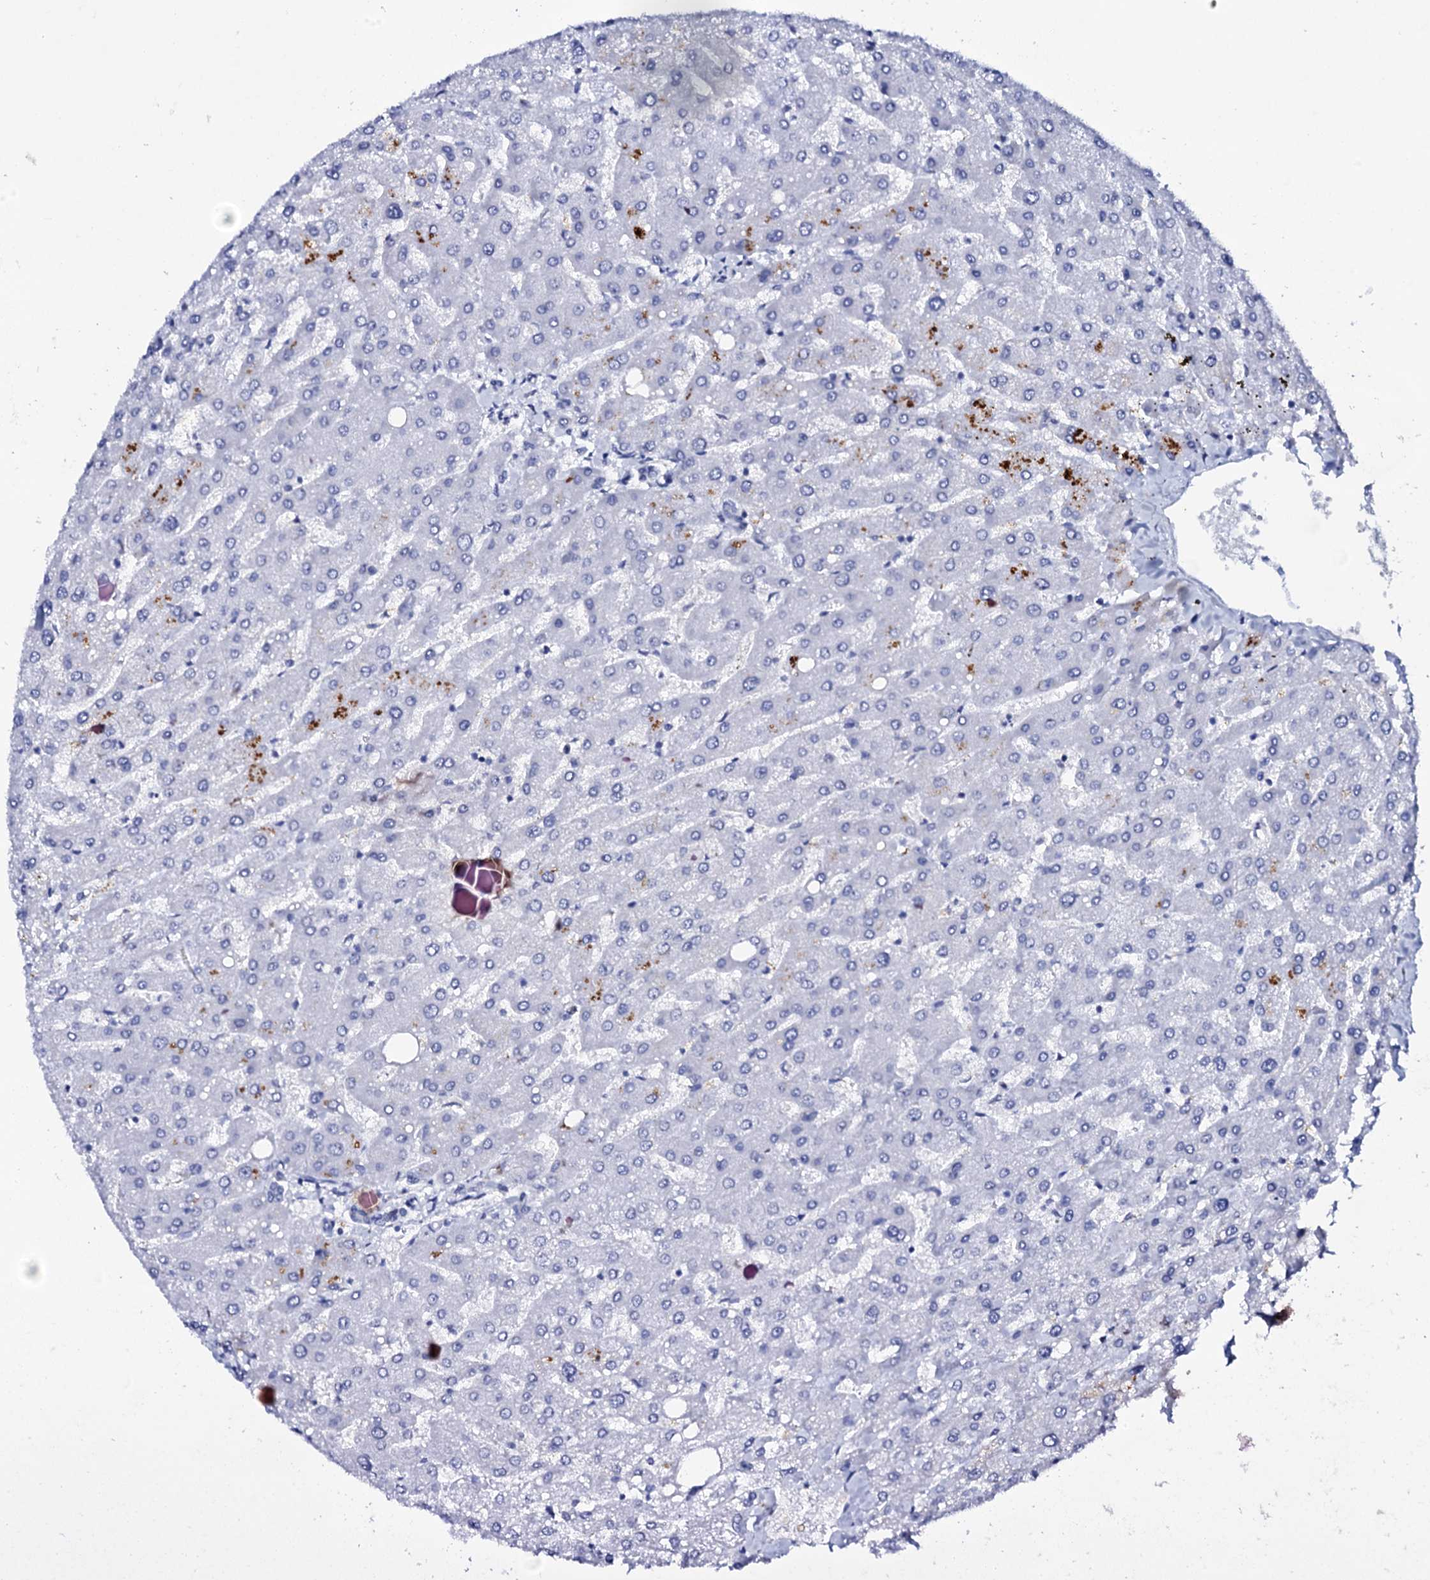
{"staining": {"intensity": "negative", "quantity": "none", "location": "none"}, "tissue": "liver", "cell_type": "Cholangiocytes", "image_type": "normal", "snomed": [{"axis": "morphology", "description": "Normal tissue, NOS"}, {"axis": "topography", "description": "Liver"}], "caption": "Liver stained for a protein using IHC shows no expression cholangiocytes.", "gene": "FBXL16", "patient": {"sex": "male", "age": 55}}